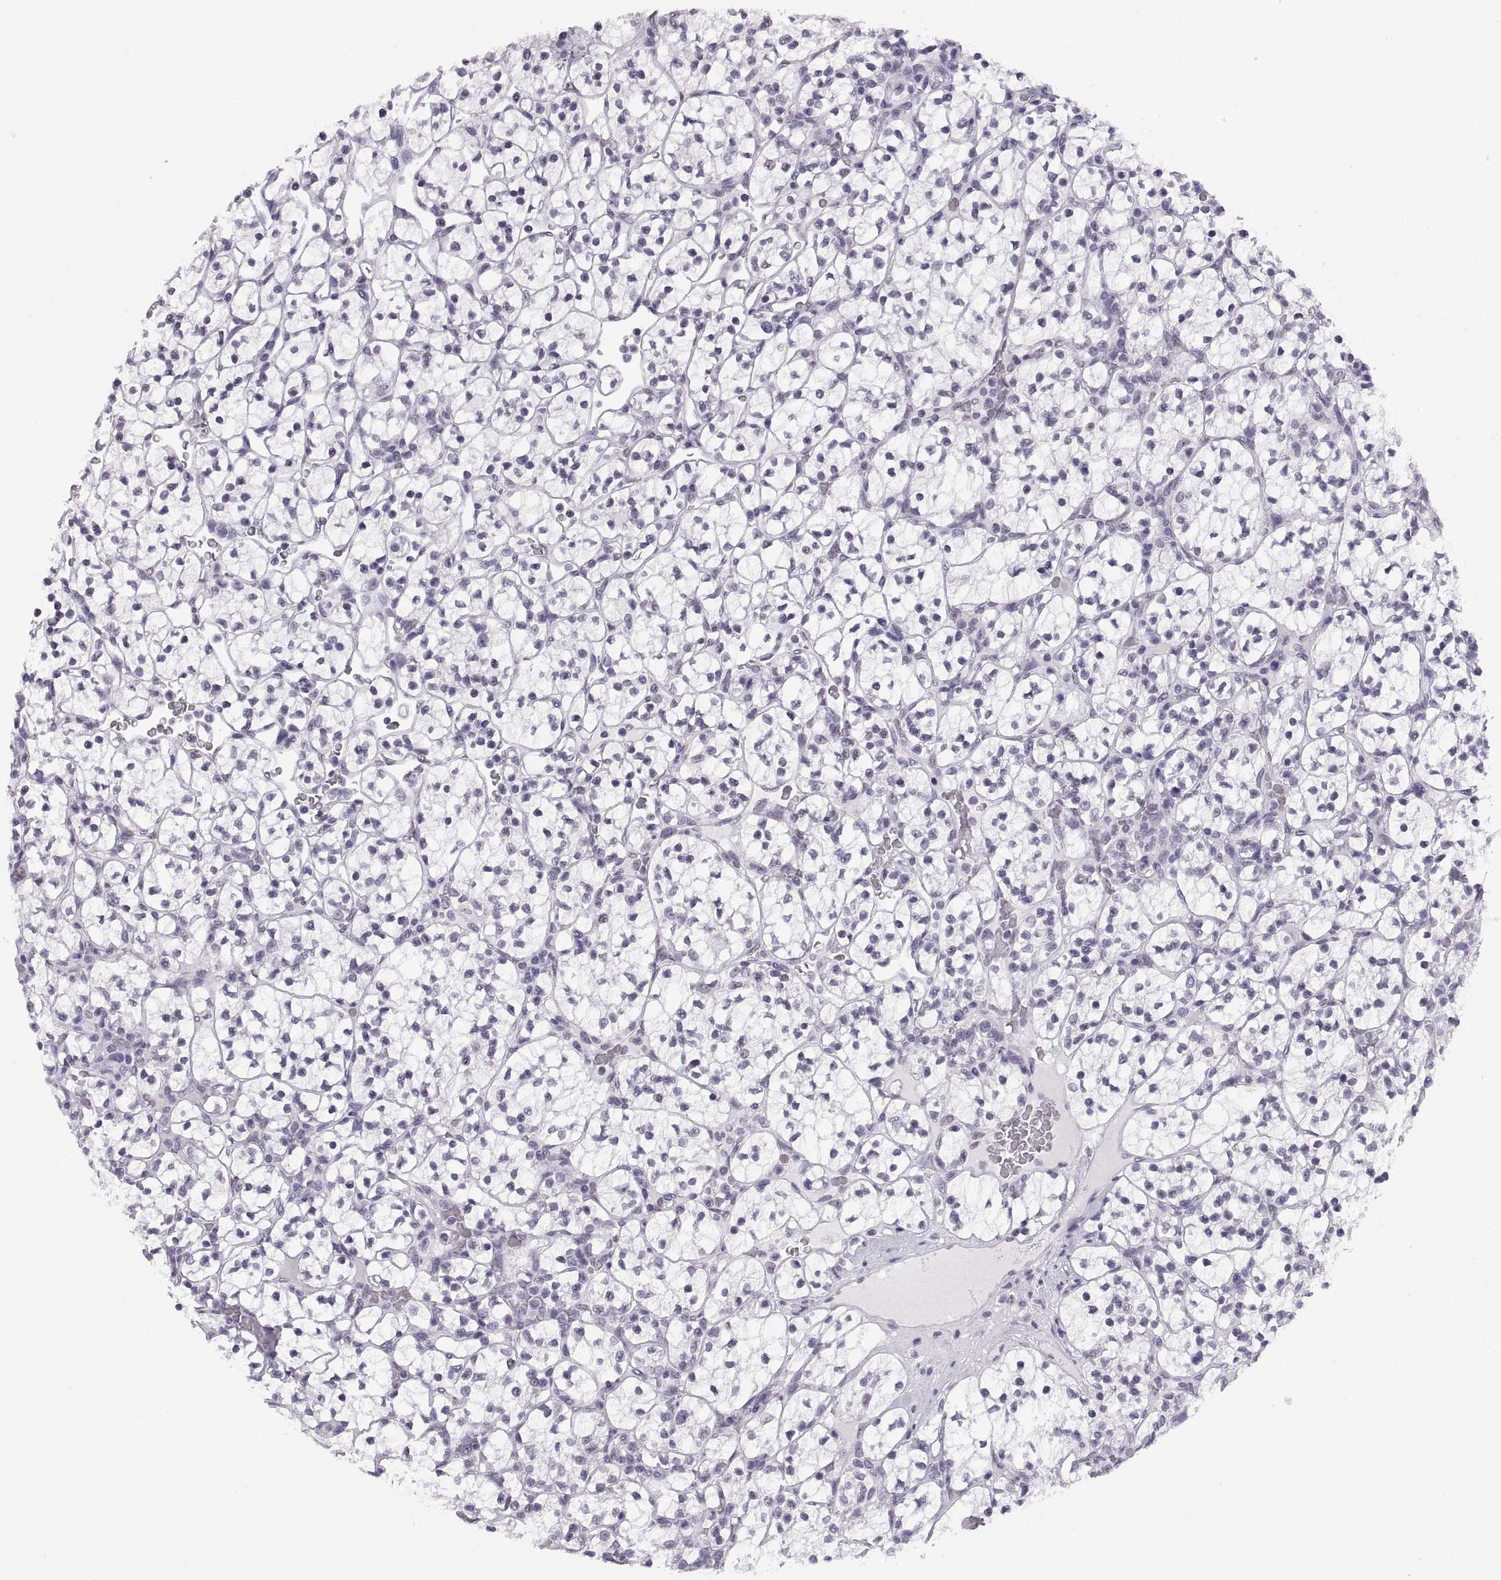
{"staining": {"intensity": "negative", "quantity": "none", "location": "none"}, "tissue": "renal cancer", "cell_type": "Tumor cells", "image_type": "cancer", "snomed": [{"axis": "morphology", "description": "Adenocarcinoma, NOS"}, {"axis": "topography", "description": "Kidney"}], "caption": "Immunohistochemistry of renal cancer (adenocarcinoma) exhibits no staining in tumor cells. (DAB (3,3'-diaminobenzidine) immunohistochemistry (IHC) visualized using brightfield microscopy, high magnification).", "gene": "CARTPT", "patient": {"sex": "female", "age": 89}}